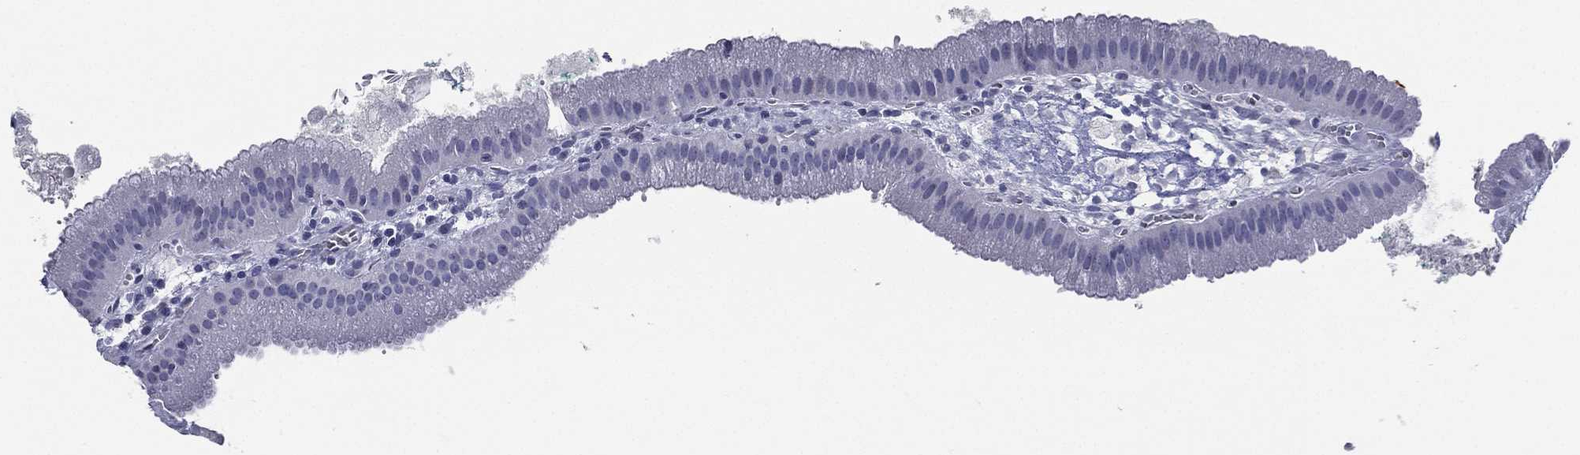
{"staining": {"intensity": "negative", "quantity": "none", "location": "none"}, "tissue": "gallbladder", "cell_type": "Glandular cells", "image_type": "normal", "snomed": [{"axis": "morphology", "description": "Normal tissue, NOS"}, {"axis": "topography", "description": "Gallbladder"}], "caption": "A high-resolution image shows immunohistochemistry (IHC) staining of normal gallbladder, which displays no significant positivity in glandular cells. The staining is performed using DAB brown chromogen with nuclei counter-stained in using hematoxylin.", "gene": "TFAP2A", "patient": {"sex": "male", "age": 67}}